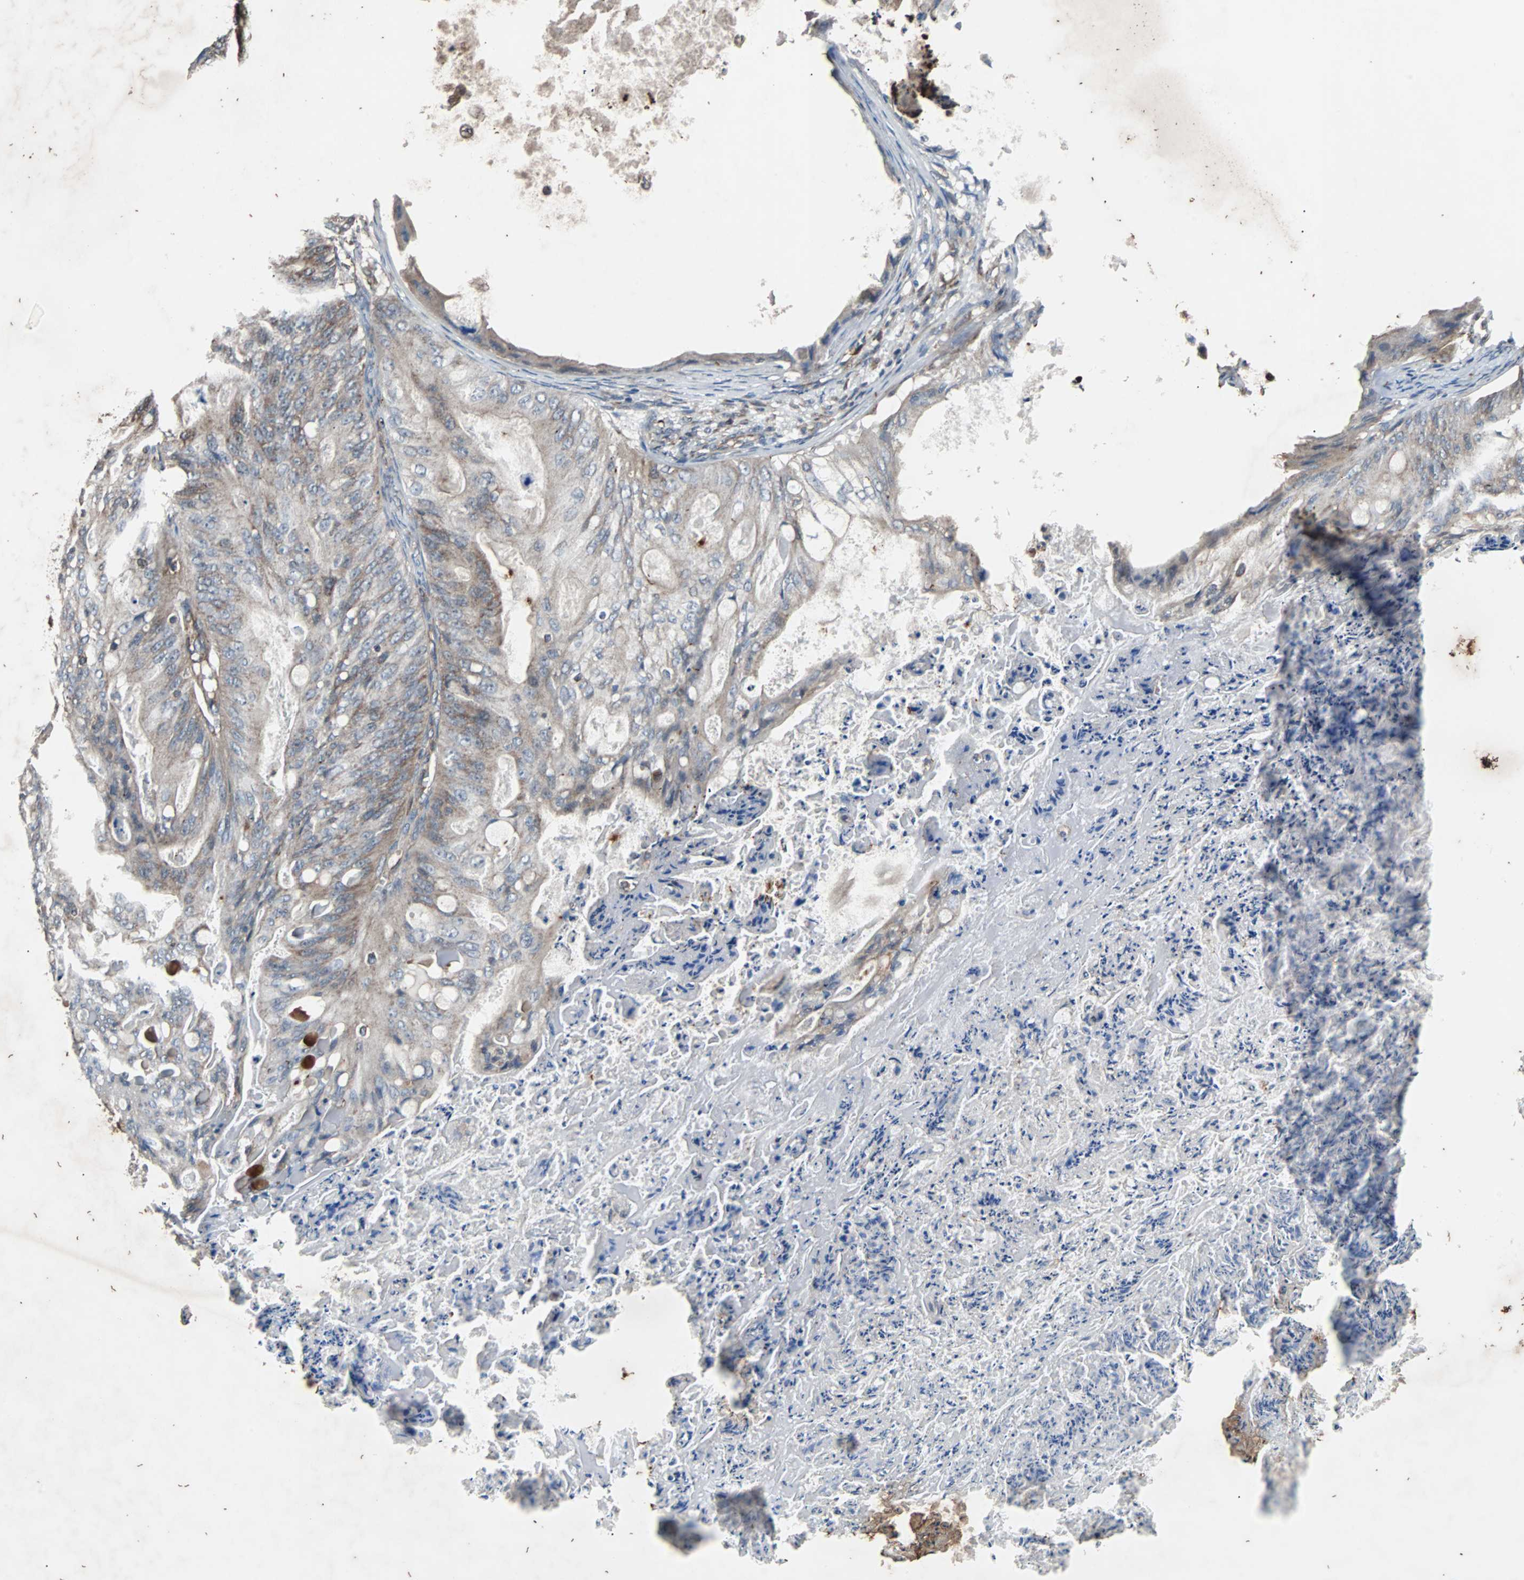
{"staining": {"intensity": "weak", "quantity": "25%-75%", "location": "cytoplasmic/membranous"}, "tissue": "ovarian cancer", "cell_type": "Tumor cells", "image_type": "cancer", "snomed": [{"axis": "morphology", "description": "Cystadenocarcinoma, mucinous, NOS"}, {"axis": "topography", "description": "Ovary"}], "caption": "Ovarian cancer stained with a protein marker shows weak staining in tumor cells.", "gene": "ACTR3", "patient": {"sex": "female", "age": 36}}